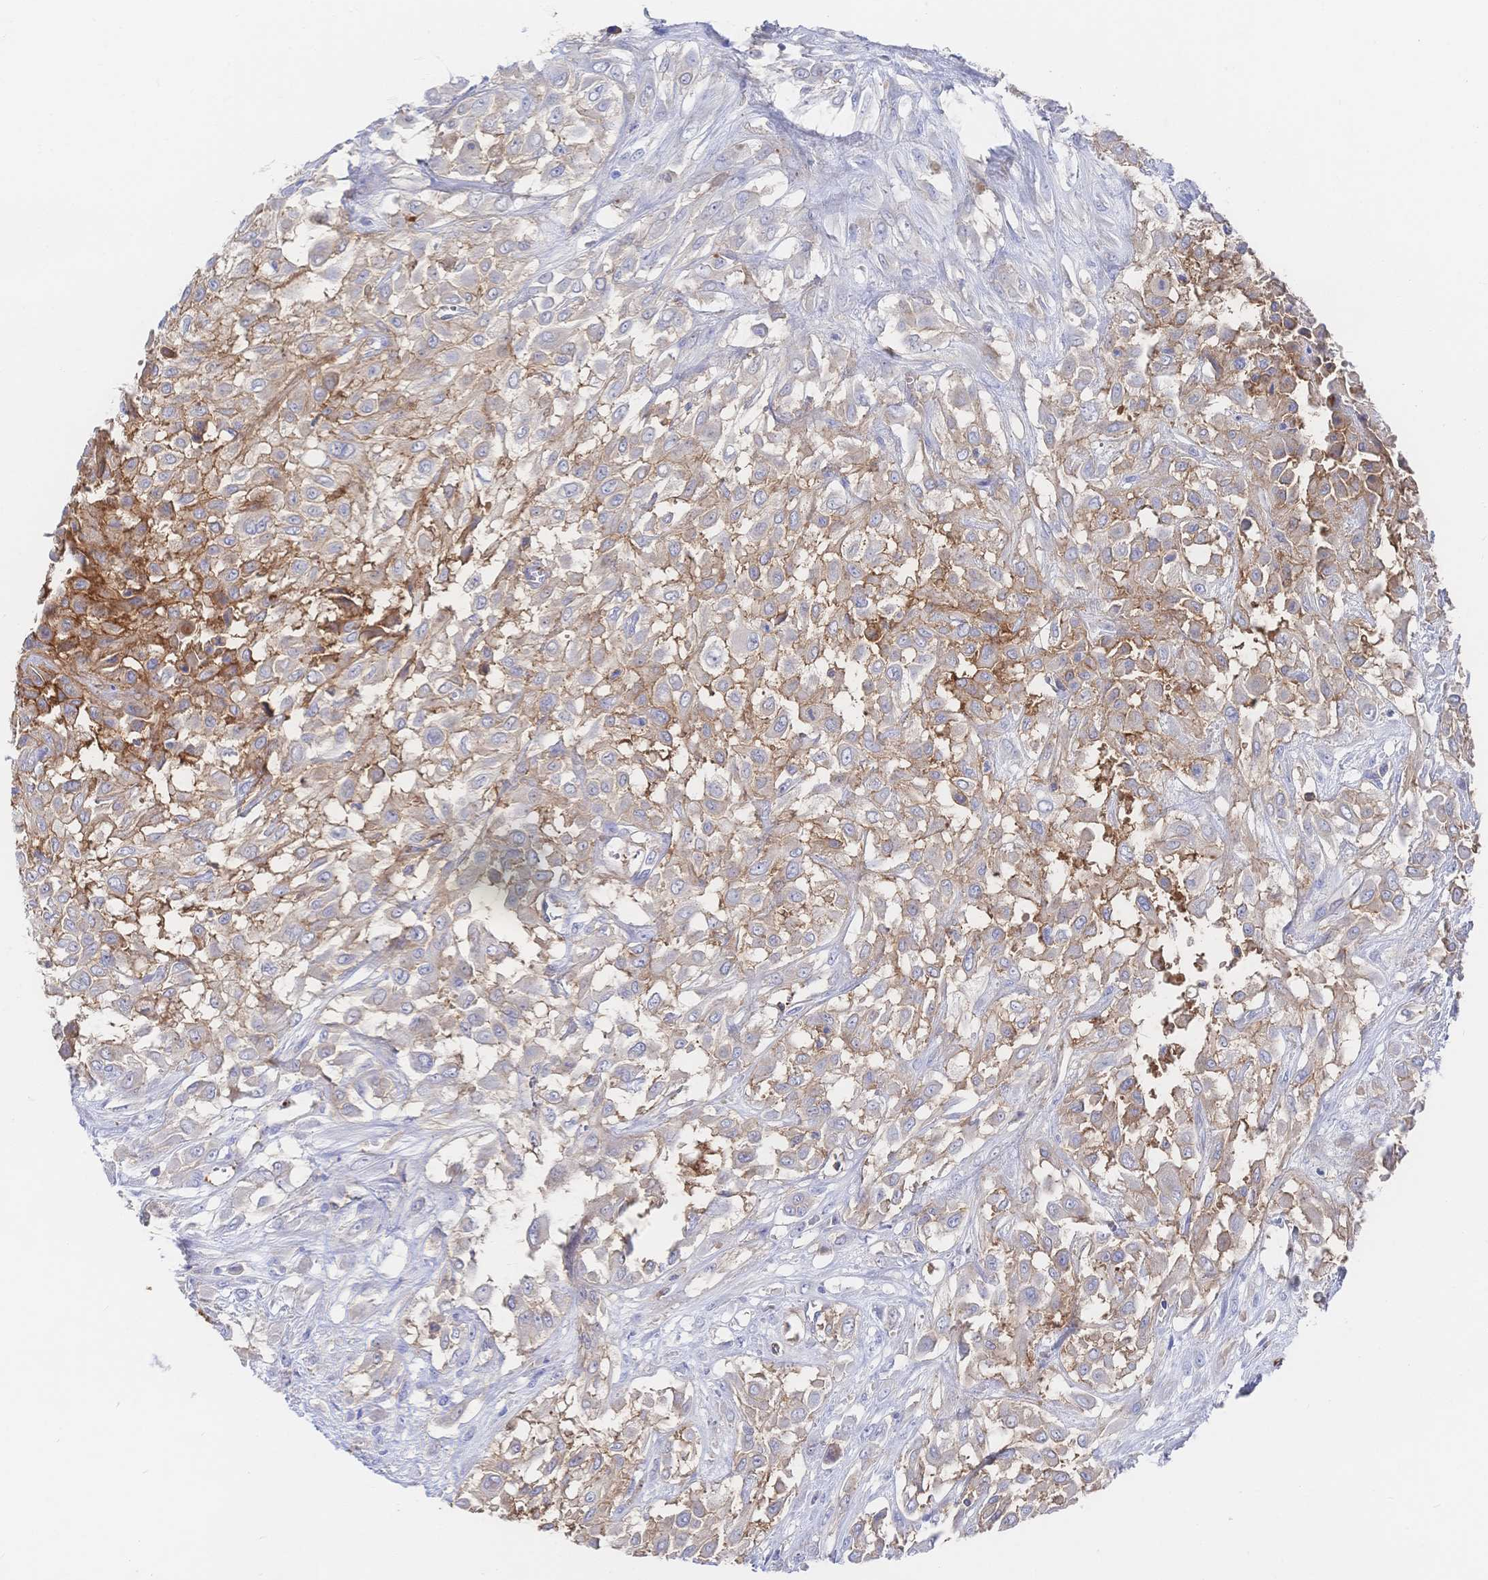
{"staining": {"intensity": "moderate", "quantity": ">75%", "location": "cytoplasmic/membranous"}, "tissue": "urothelial cancer", "cell_type": "Tumor cells", "image_type": "cancer", "snomed": [{"axis": "morphology", "description": "Urothelial carcinoma, High grade"}, {"axis": "topography", "description": "Urinary bladder"}], "caption": "A medium amount of moderate cytoplasmic/membranous positivity is present in about >75% of tumor cells in urothelial cancer tissue.", "gene": "F11R", "patient": {"sex": "male", "age": 57}}